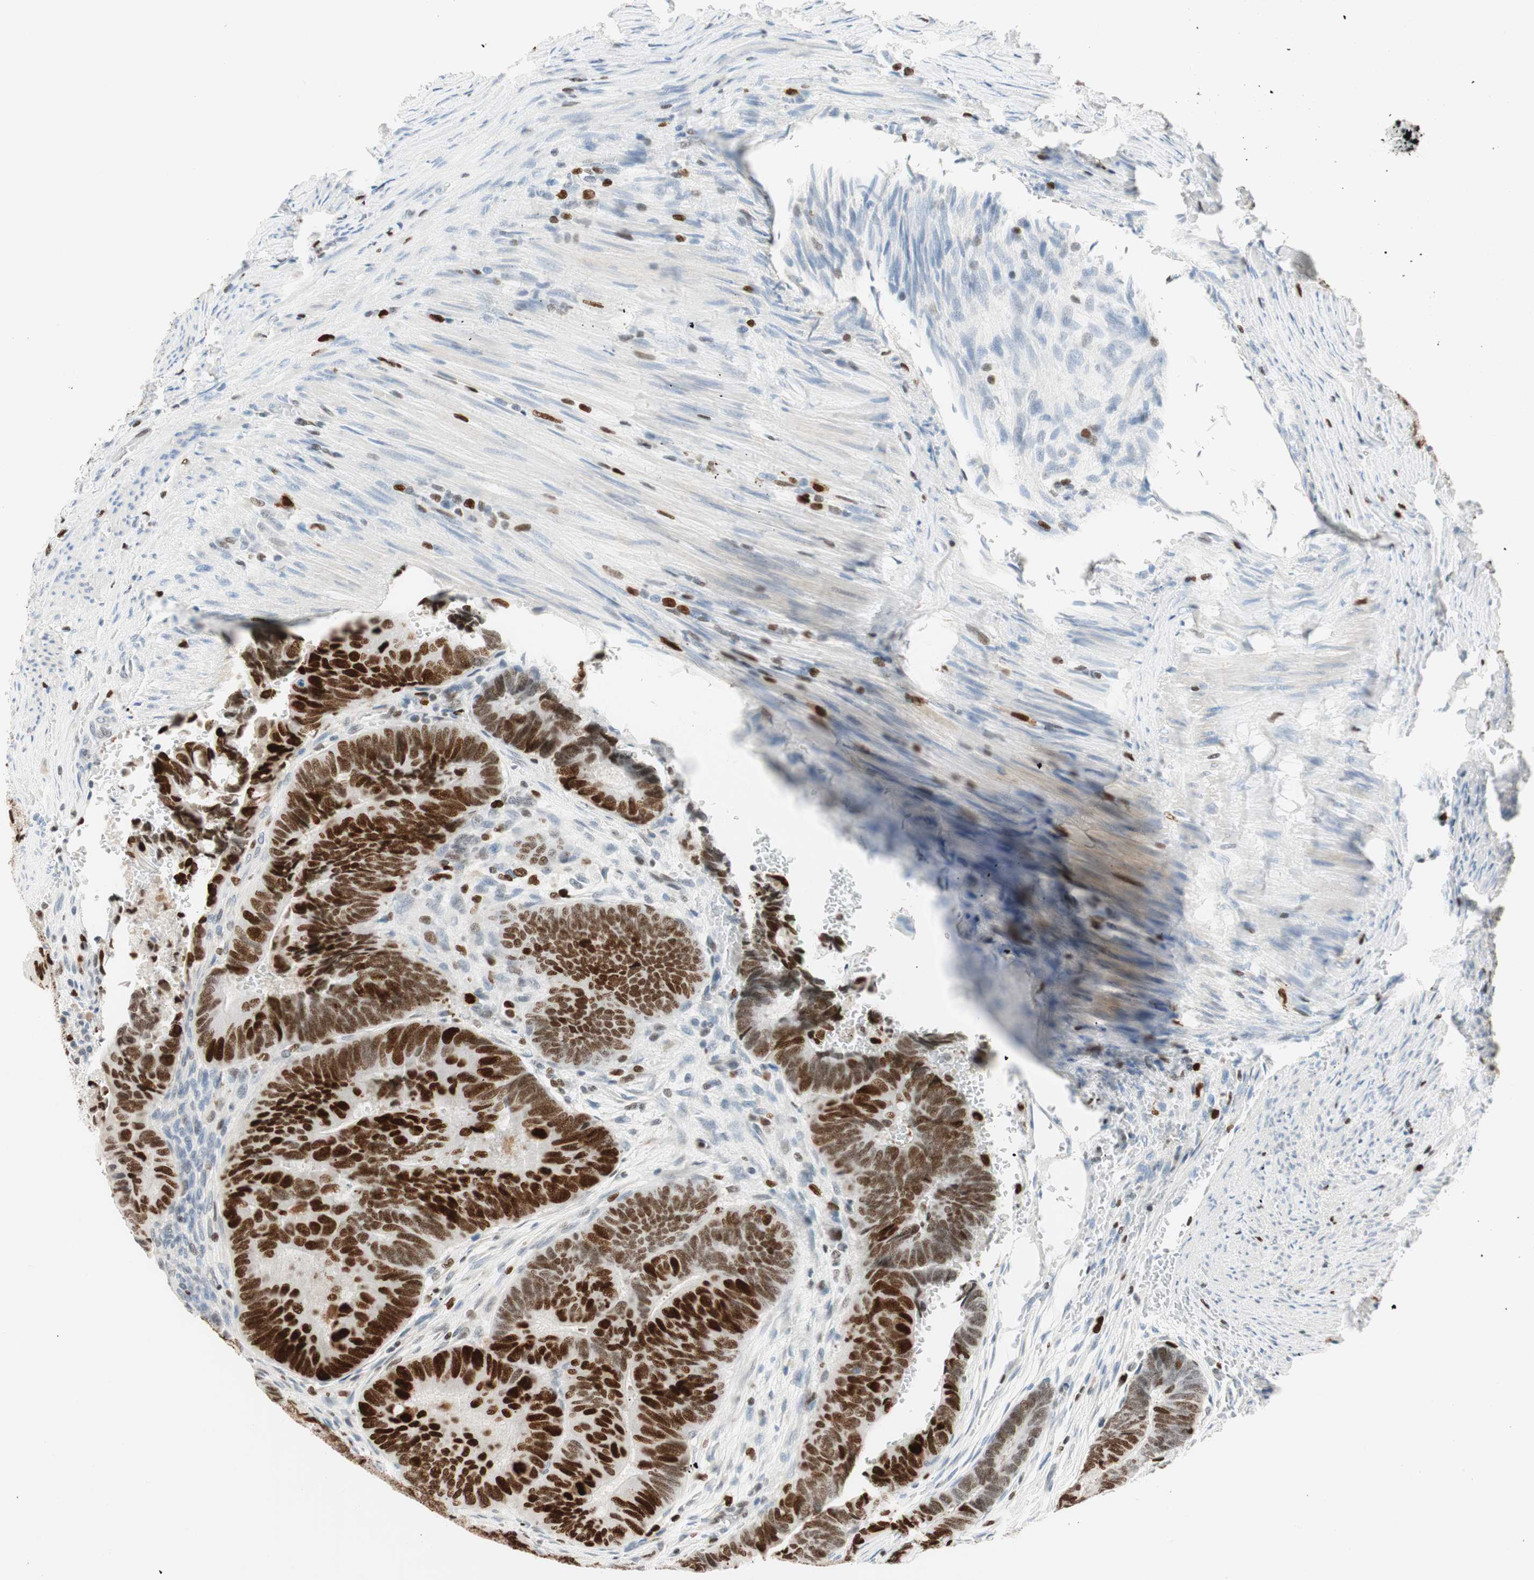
{"staining": {"intensity": "strong", "quantity": ">75%", "location": "nuclear"}, "tissue": "colorectal cancer", "cell_type": "Tumor cells", "image_type": "cancer", "snomed": [{"axis": "morphology", "description": "Normal tissue, NOS"}, {"axis": "morphology", "description": "Adenocarcinoma, NOS"}, {"axis": "topography", "description": "Rectum"}, {"axis": "topography", "description": "Peripheral nerve tissue"}], "caption": "Colorectal adenocarcinoma stained with DAB (3,3'-diaminobenzidine) immunohistochemistry (IHC) displays high levels of strong nuclear staining in approximately >75% of tumor cells.", "gene": "EZH2", "patient": {"sex": "male", "age": 92}}